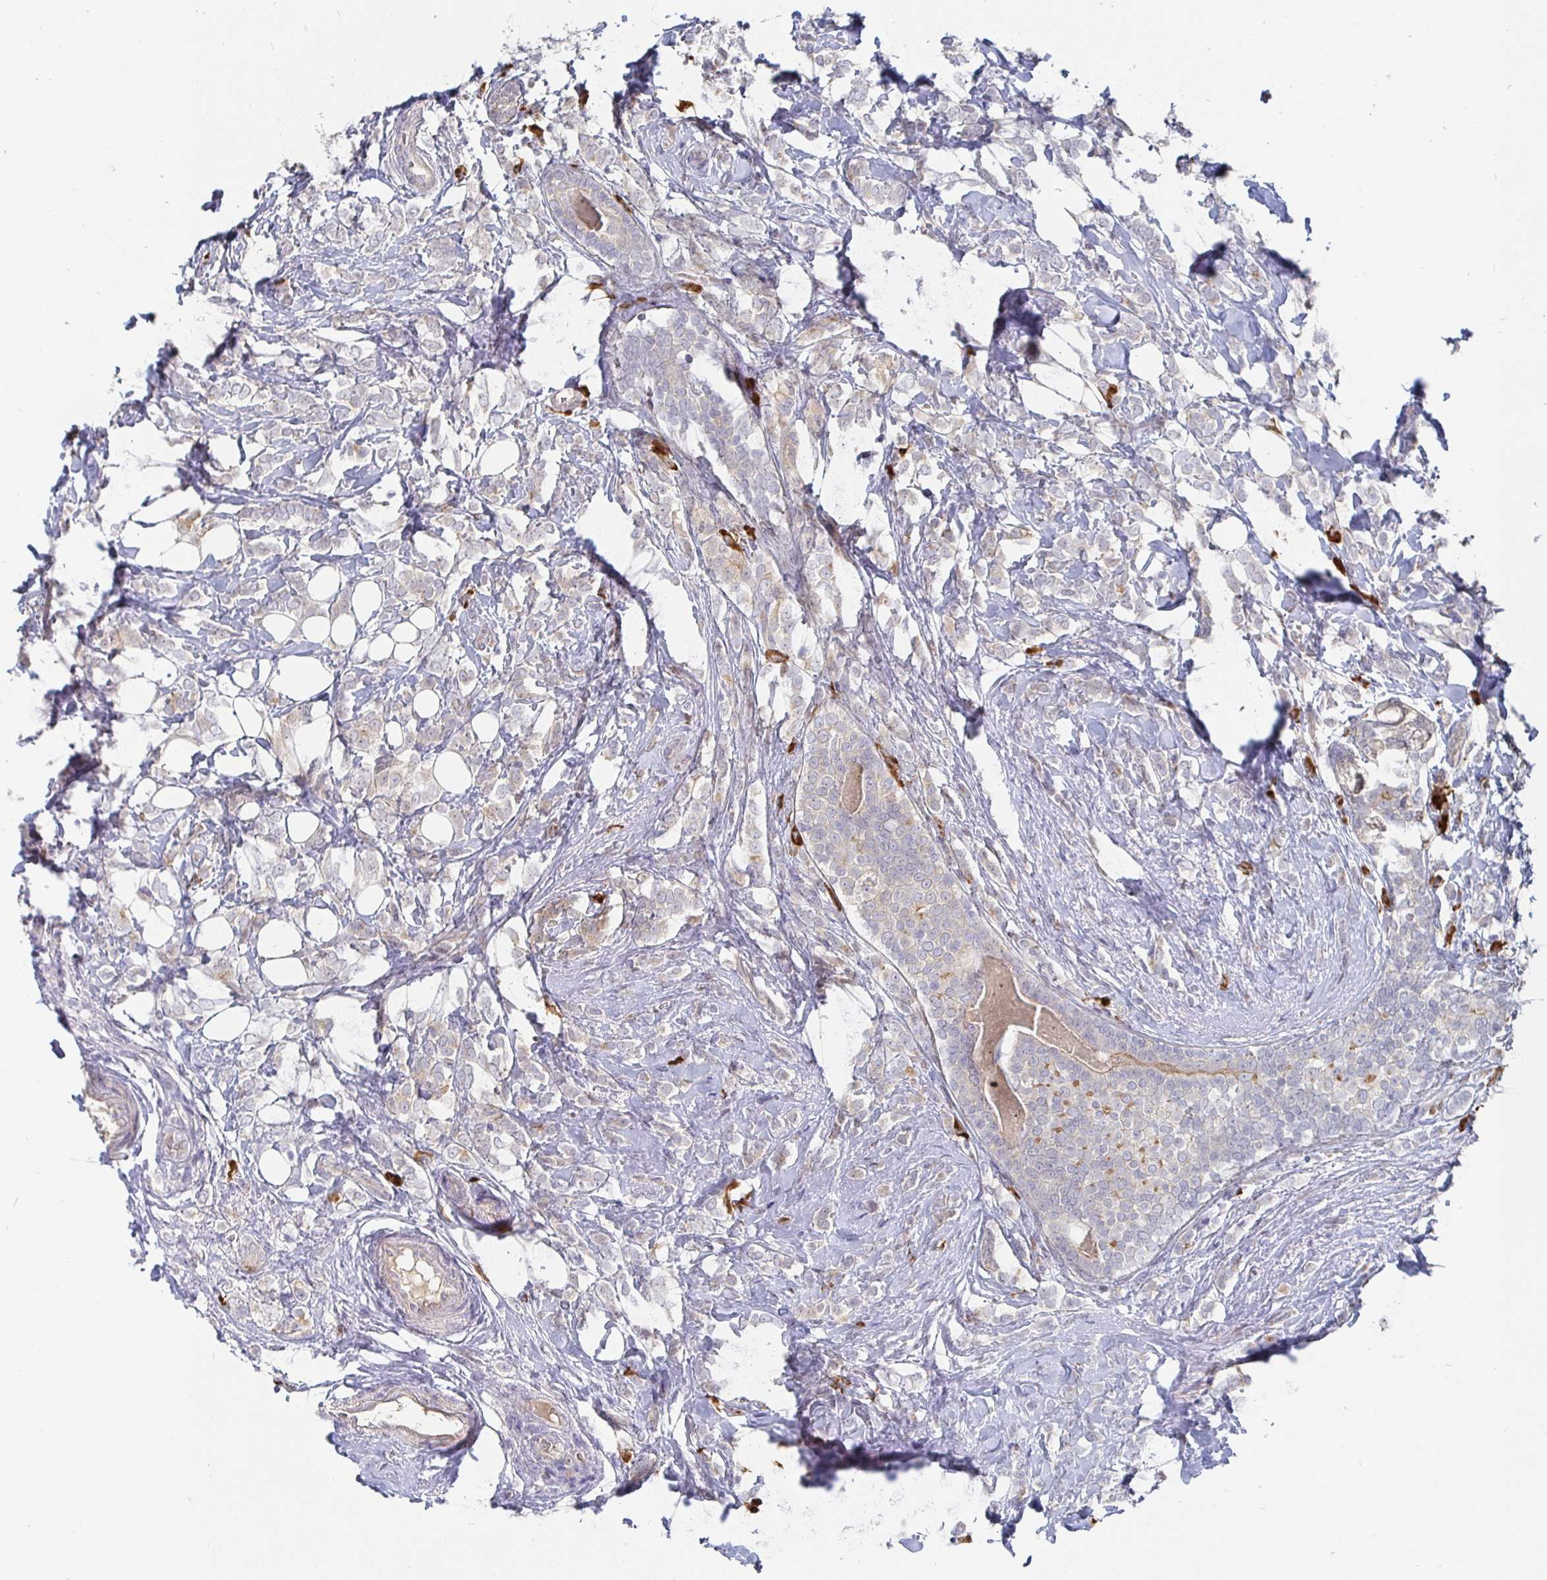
{"staining": {"intensity": "negative", "quantity": "none", "location": "none"}, "tissue": "breast cancer", "cell_type": "Tumor cells", "image_type": "cancer", "snomed": [{"axis": "morphology", "description": "Lobular carcinoma"}, {"axis": "topography", "description": "Breast"}], "caption": "Protein analysis of lobular carcinoma (breast) shows no significant expression in tumor cells.", "gene": "MEIS1", "patient": {"sex": "female", "age": 49}}